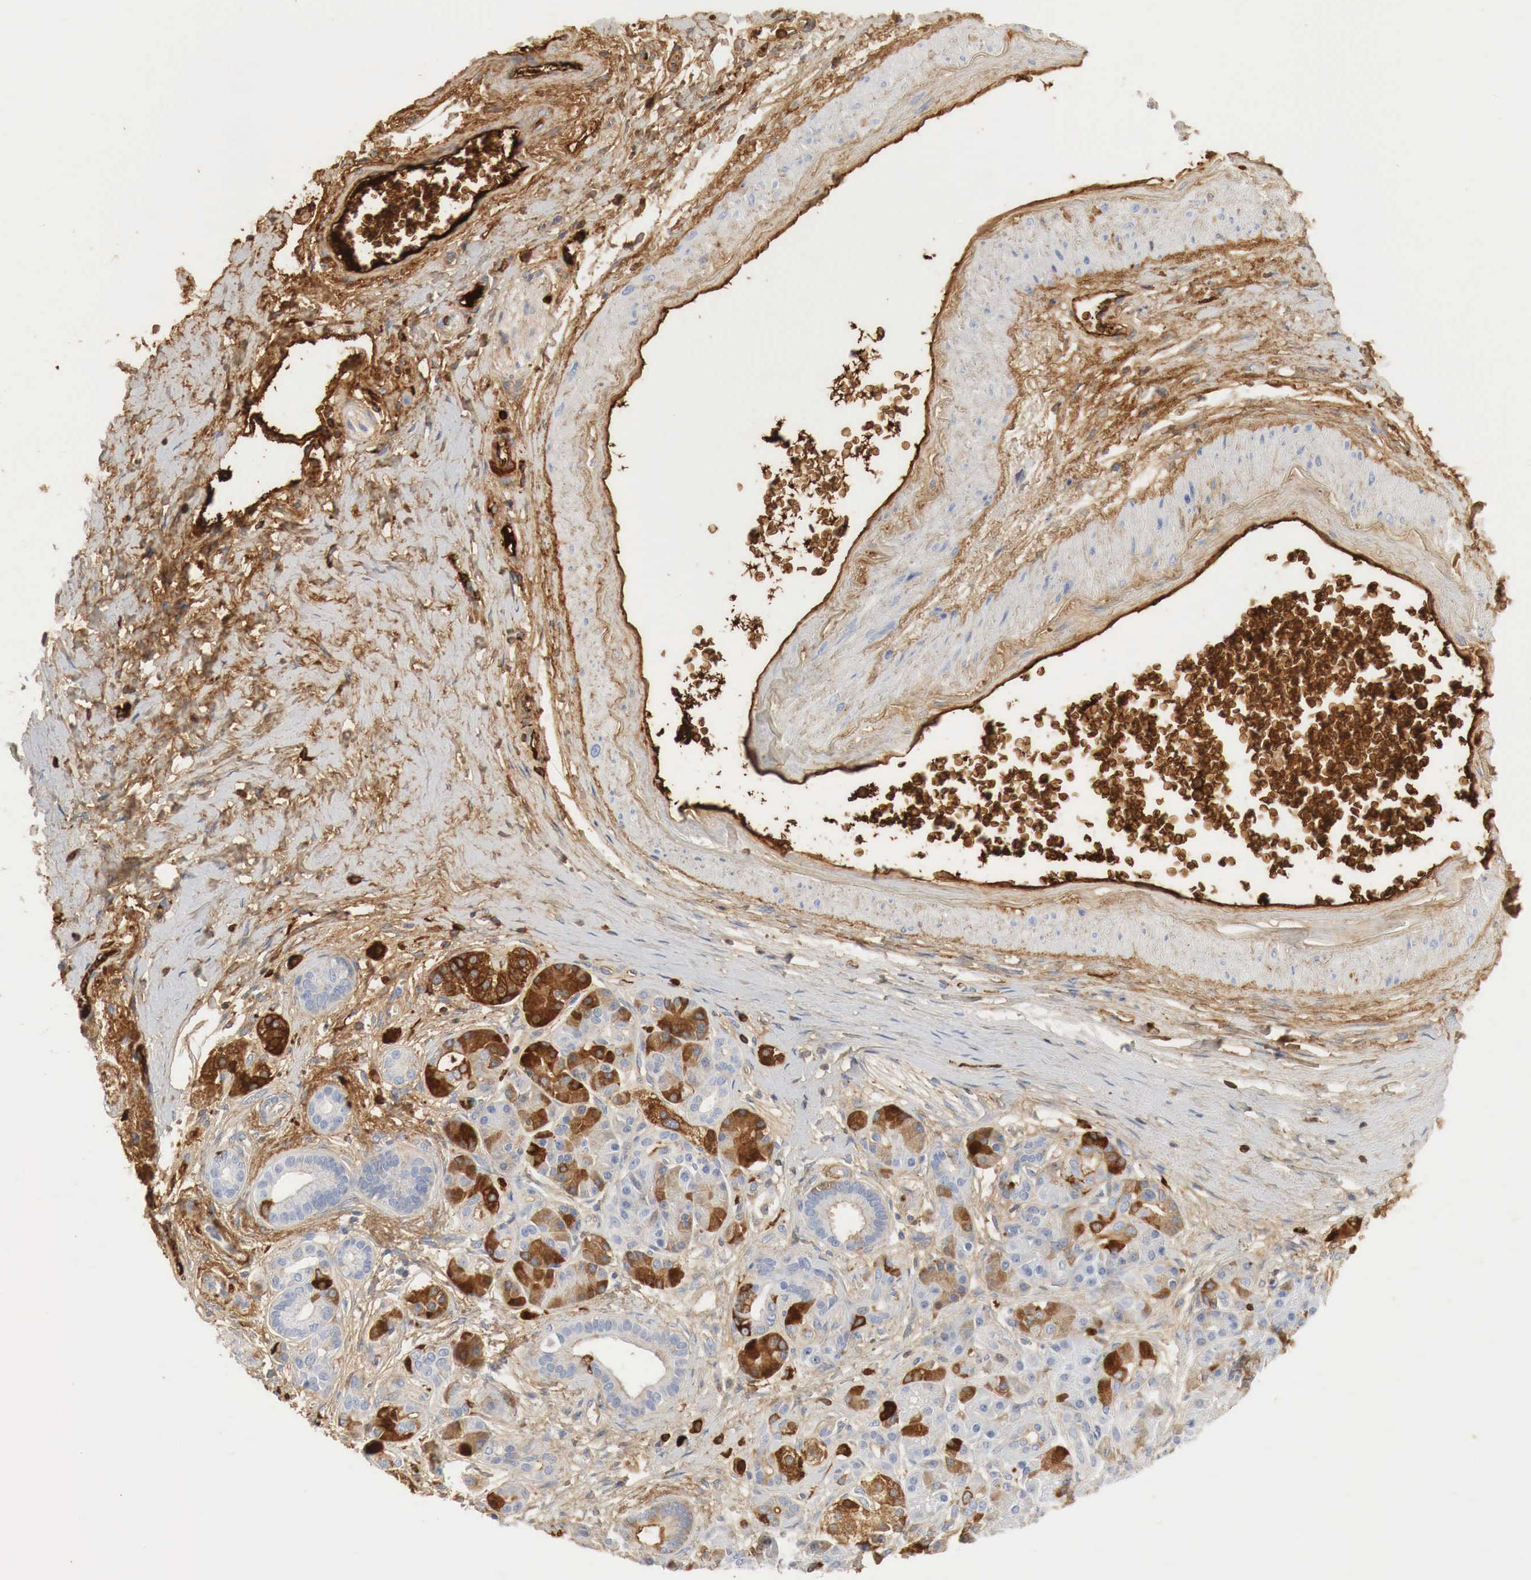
{"staining": {"intensity": "strong", "quantity": "25%-75%", "location": "cytoplasmic/membranous"}, "tissue": "pancreatic cancer", "cell_type": "Tumor cells", "image_type": "cancer", "snomed": [{"axis": "morphology", "description": "Adenocarcinoma, NOS"}, {"axis": "topography", "description": "Pancreas"}], "caption": "Immunohistochemical staining of human pancreatic cancer displays high levels of strong cytoplasmic/membranous staining in approximately 25%-75% of tumor cells.", "gene": "IGLC3", "patient": {"sex": "female", "age": 66}}